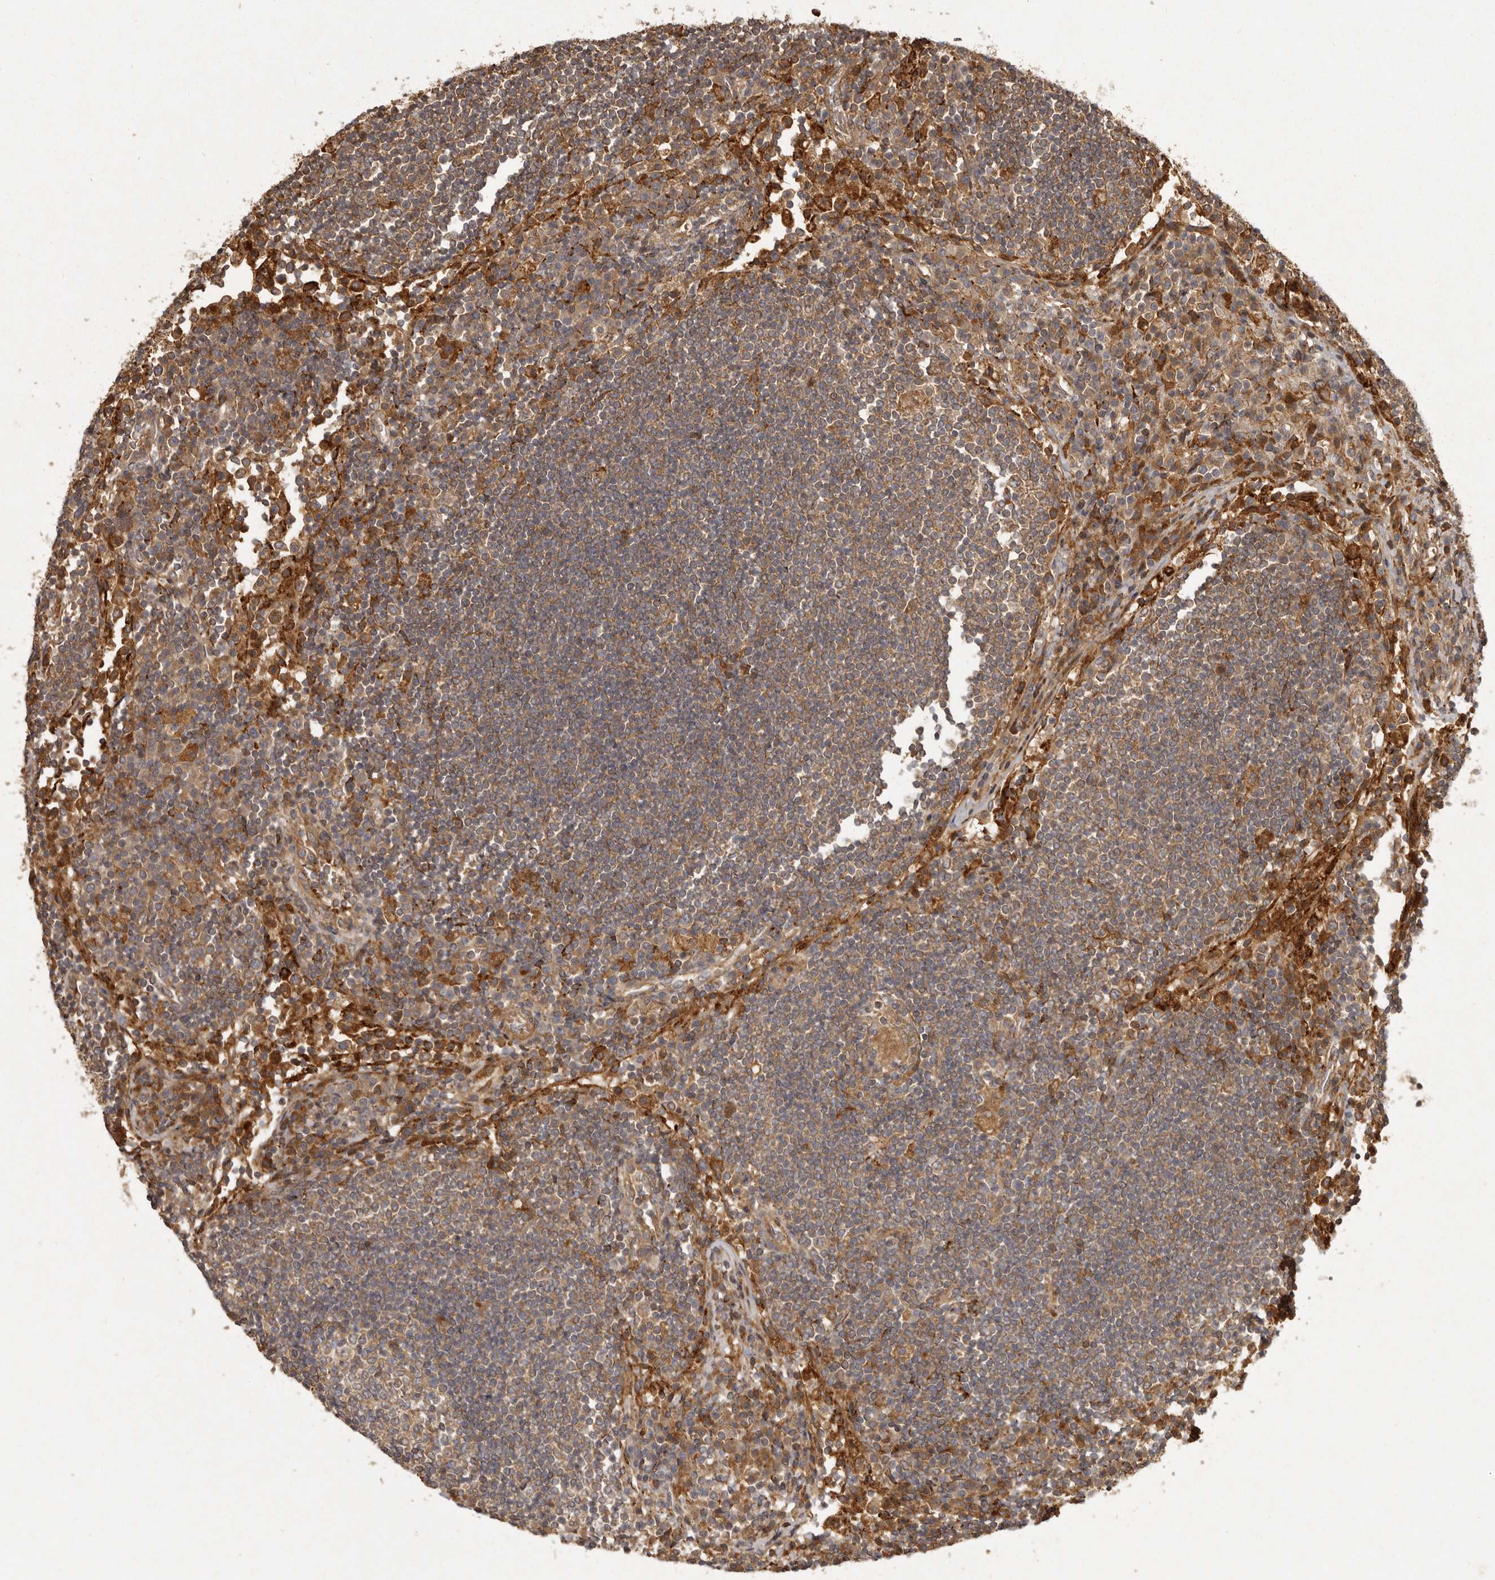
{"staining": {"intensity": "moderate", "quantity": ">75%", "location": "cytoplasmic/membranous"}, "tissue": "lymph node", "cell_type": "Germinal center cells", "image_type": "normal", "snomed": [{"axis": "morphology", "description": "Normal tissue, NOS"}, {"axis": "topography", "description": "Lymph node"}], "caption": "A brown stain shows moderate cytoplasmic/membranous positivity of a protein in germinal center cells of unremarkable lymph node.", "gene": "SEMA3A", "patient": {"sex": "female", "age": 53}}